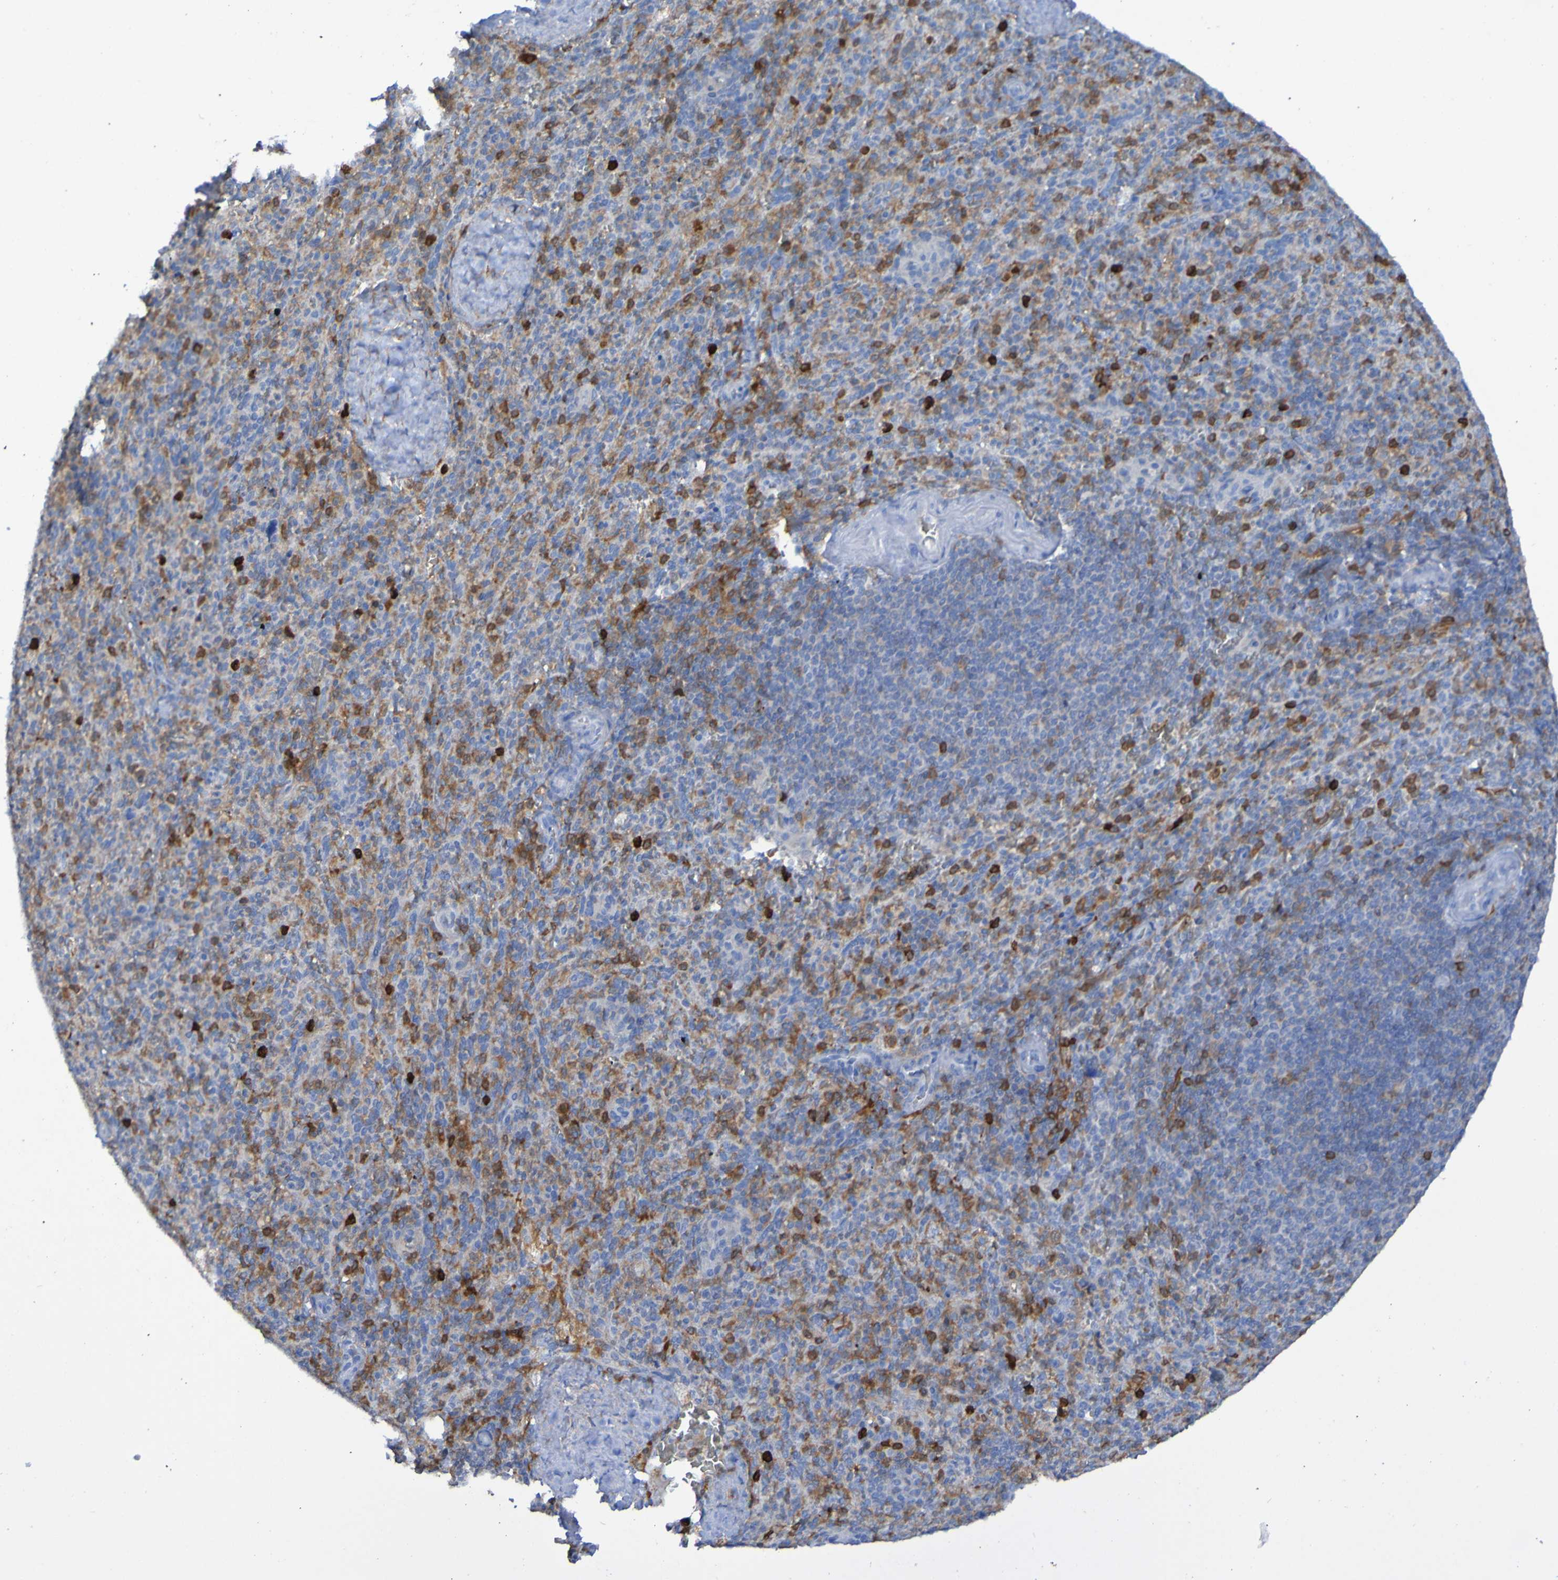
{"staining": {"intensity": "moderate", "quantity": "25%-75%", "location": "cytoplasmic/membranous"}, "tissue": "spleen", "cell_type": "Cells in red pulp", "image_type": "normal", "snomed": [{"axis": "morphology", "description": "Normal tissue, NOS"}, {"axis": "topography", "description": "Spleen"}], "caption": "High-magnification brightfield microscopy of unremarkable spleen stained with DAB (3,3'-diaminobenzidine) (brown) and counterstained with hematoxylin (blue). cells in red pulp exhibit moderate cytoplasmic/membranous expression is present in about25%-75% of cells.", "gene": "MPPE1", "patient": {"sex": "male", "age": 36}}